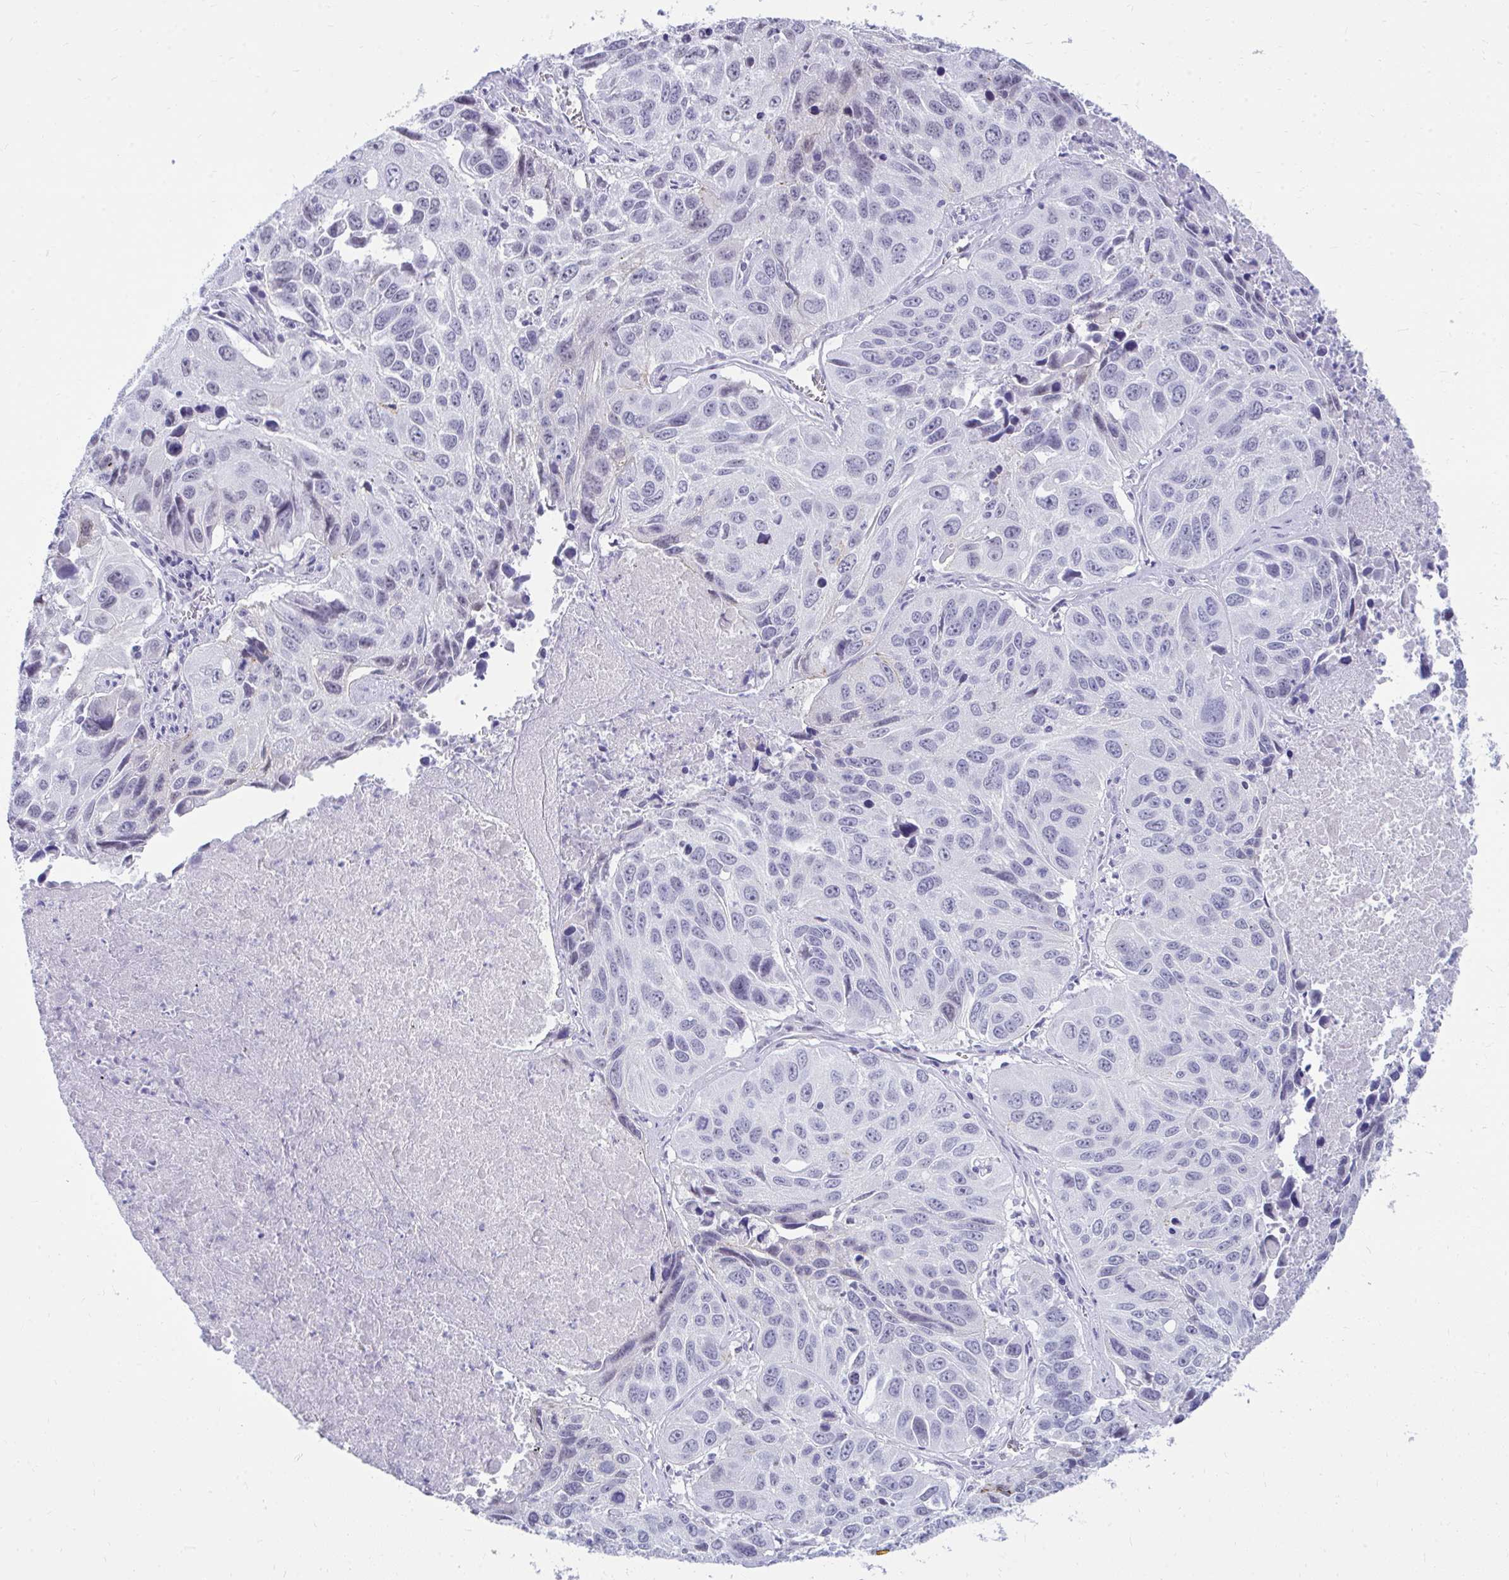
{"staining": {"intensity": "strong", "quantity": "<25%", "location": "cytoplasmic/membranous"}, "tissue": "lung cancer", "cell_type": "Tumor cells", "image_type": "cancer", "snomed": [{"axis": "morphology", "description": "Squamous cell carcinoma, NOS"}, {"axis": "topography", "description": "Lung"}], "caption": "Protein staining displays strong cytoplasmic/membranous positivity in approximately <25% of tumor cells in lung cancer.", "gene": "OR5F1", "patient": {"sex": "female", "age": 61}}